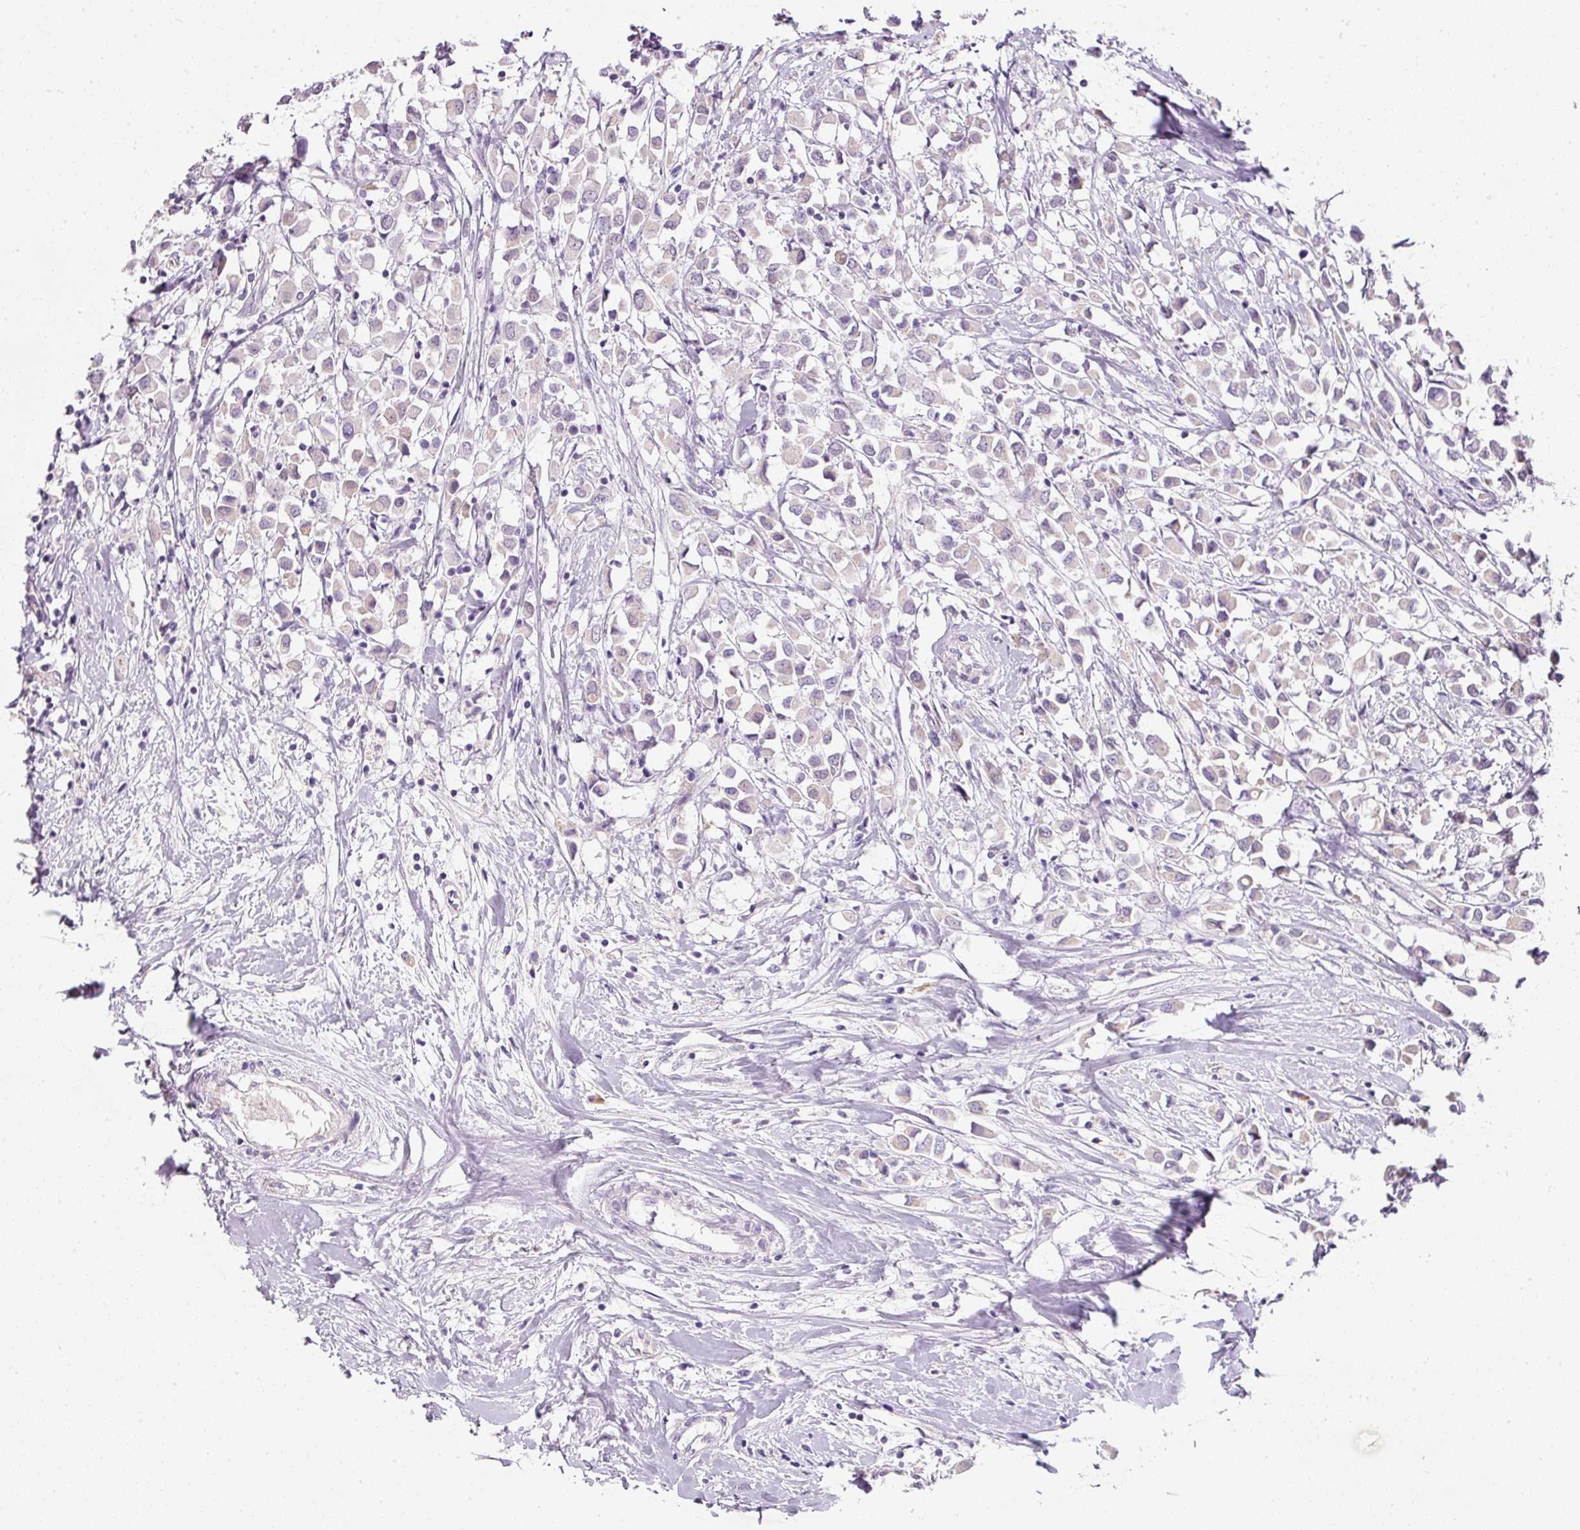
{"staining": {"intensity": "negative", "quantity": "none", "location": "none"}, "tissue": "breast cancer", "cell_type": "Tumor cells", "image_type": "cancer", "snomed": [{"axis": "morphology", "description": "Duct carcinoma"}, {"axis": "topography", "description": "Breast"}], "caption": "This is an IHC photomicrograph of human infiltrating ductal carcinoma (breast). There is no staining in tumor cells.", "gene": "TMEM37", "patient": {"sex": "female", "age": 61}}